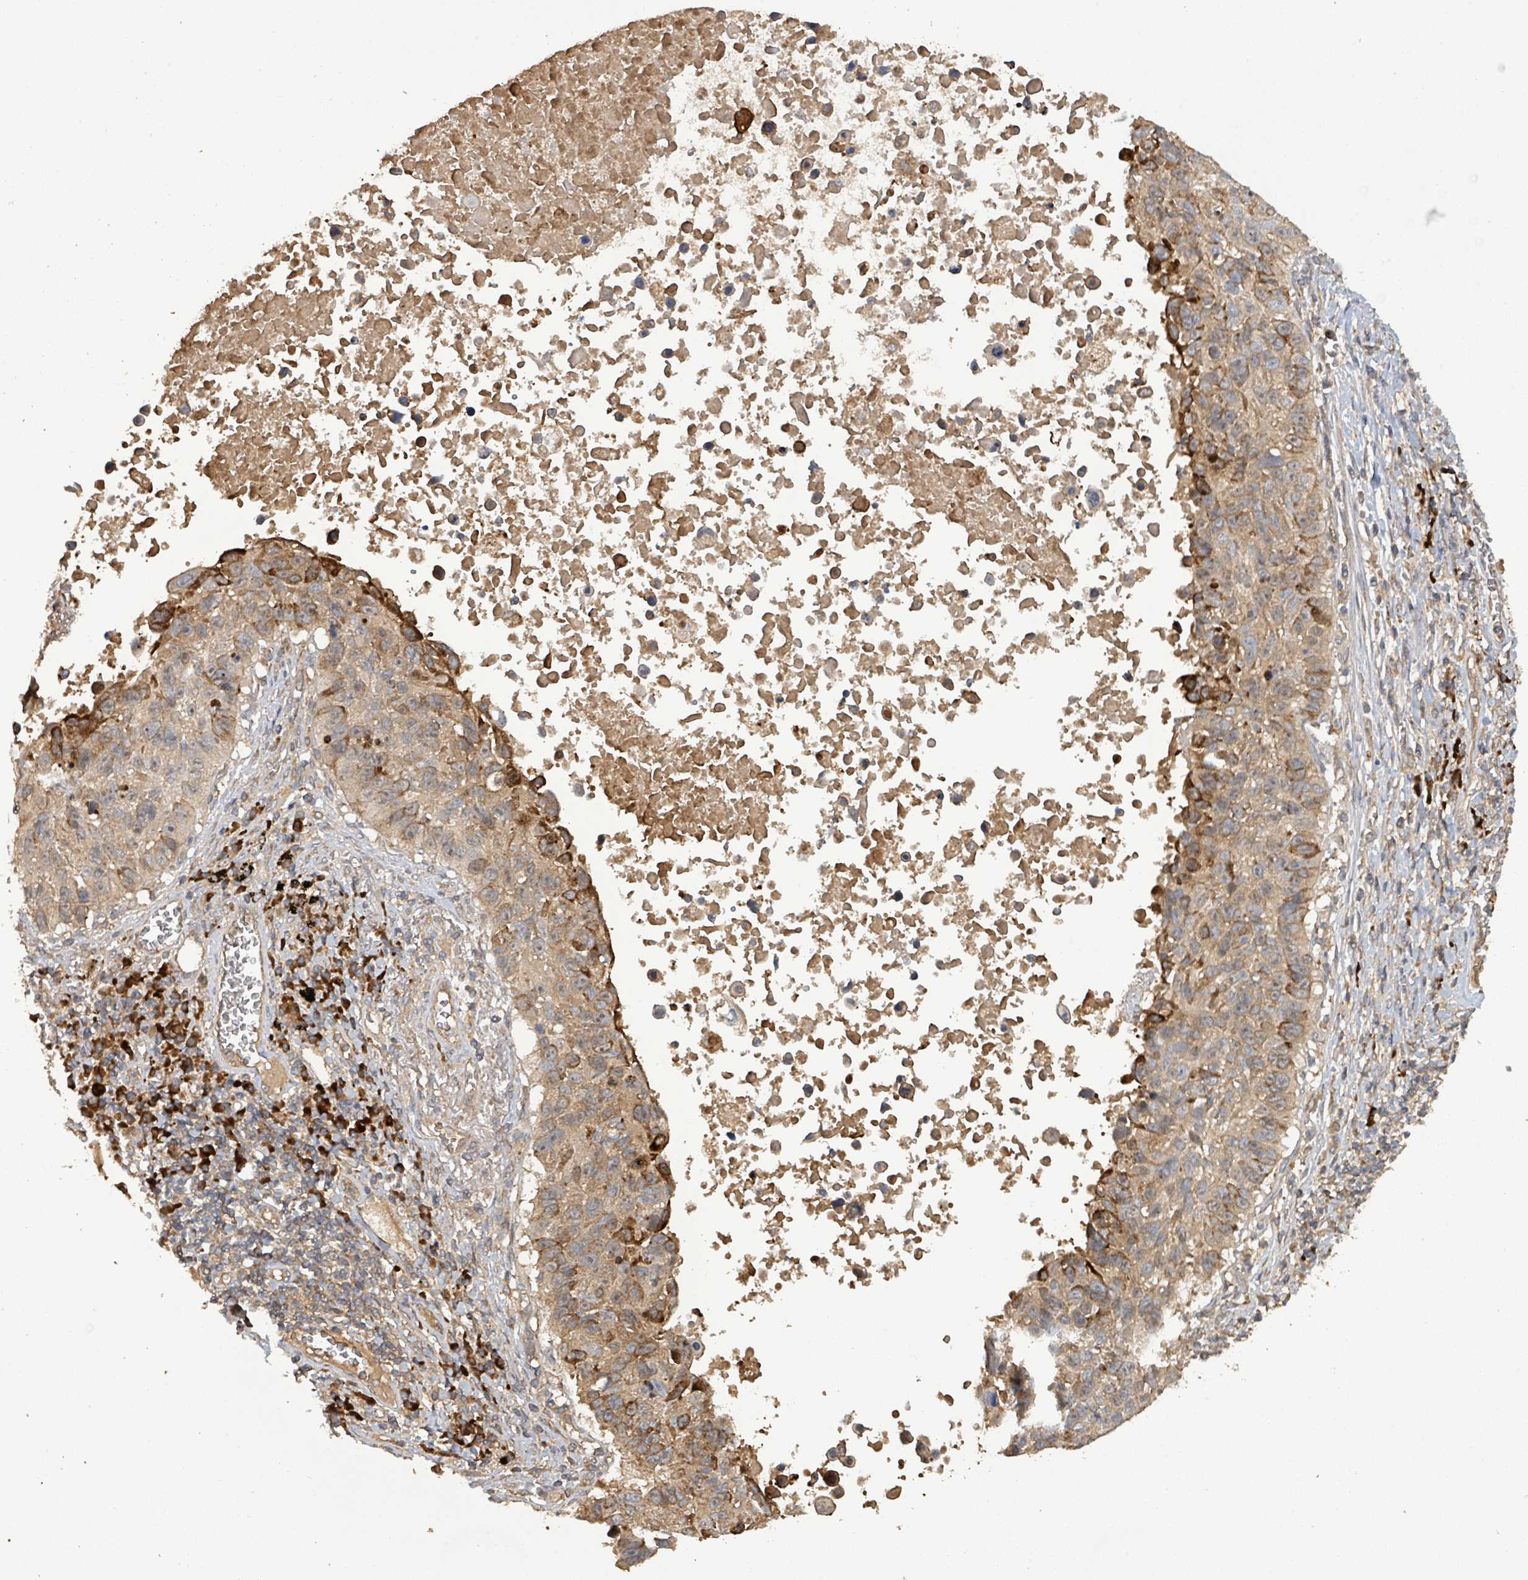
{"staining": {"intensity": "moderate", "quantity": ">75%", "location": "cytoplasmic/membranous"}, "tissue": "lung cancer", "cell_type": "Tumor cells", "image_type": "cancer", "snomed": [{"axis": "morphology", "description": "Squamous cell carcinoma, NOS"}, {"axis": "topography", "description": "Lung"}], "caption": "Immunohistochemical staining of human lung cancer reveals medium levels of moderate cytoplasmic/membranous protein positivity in about >75% of tumor cells.", "gene": "STARD4", "patient": {"sex": "male", "age": 66}}